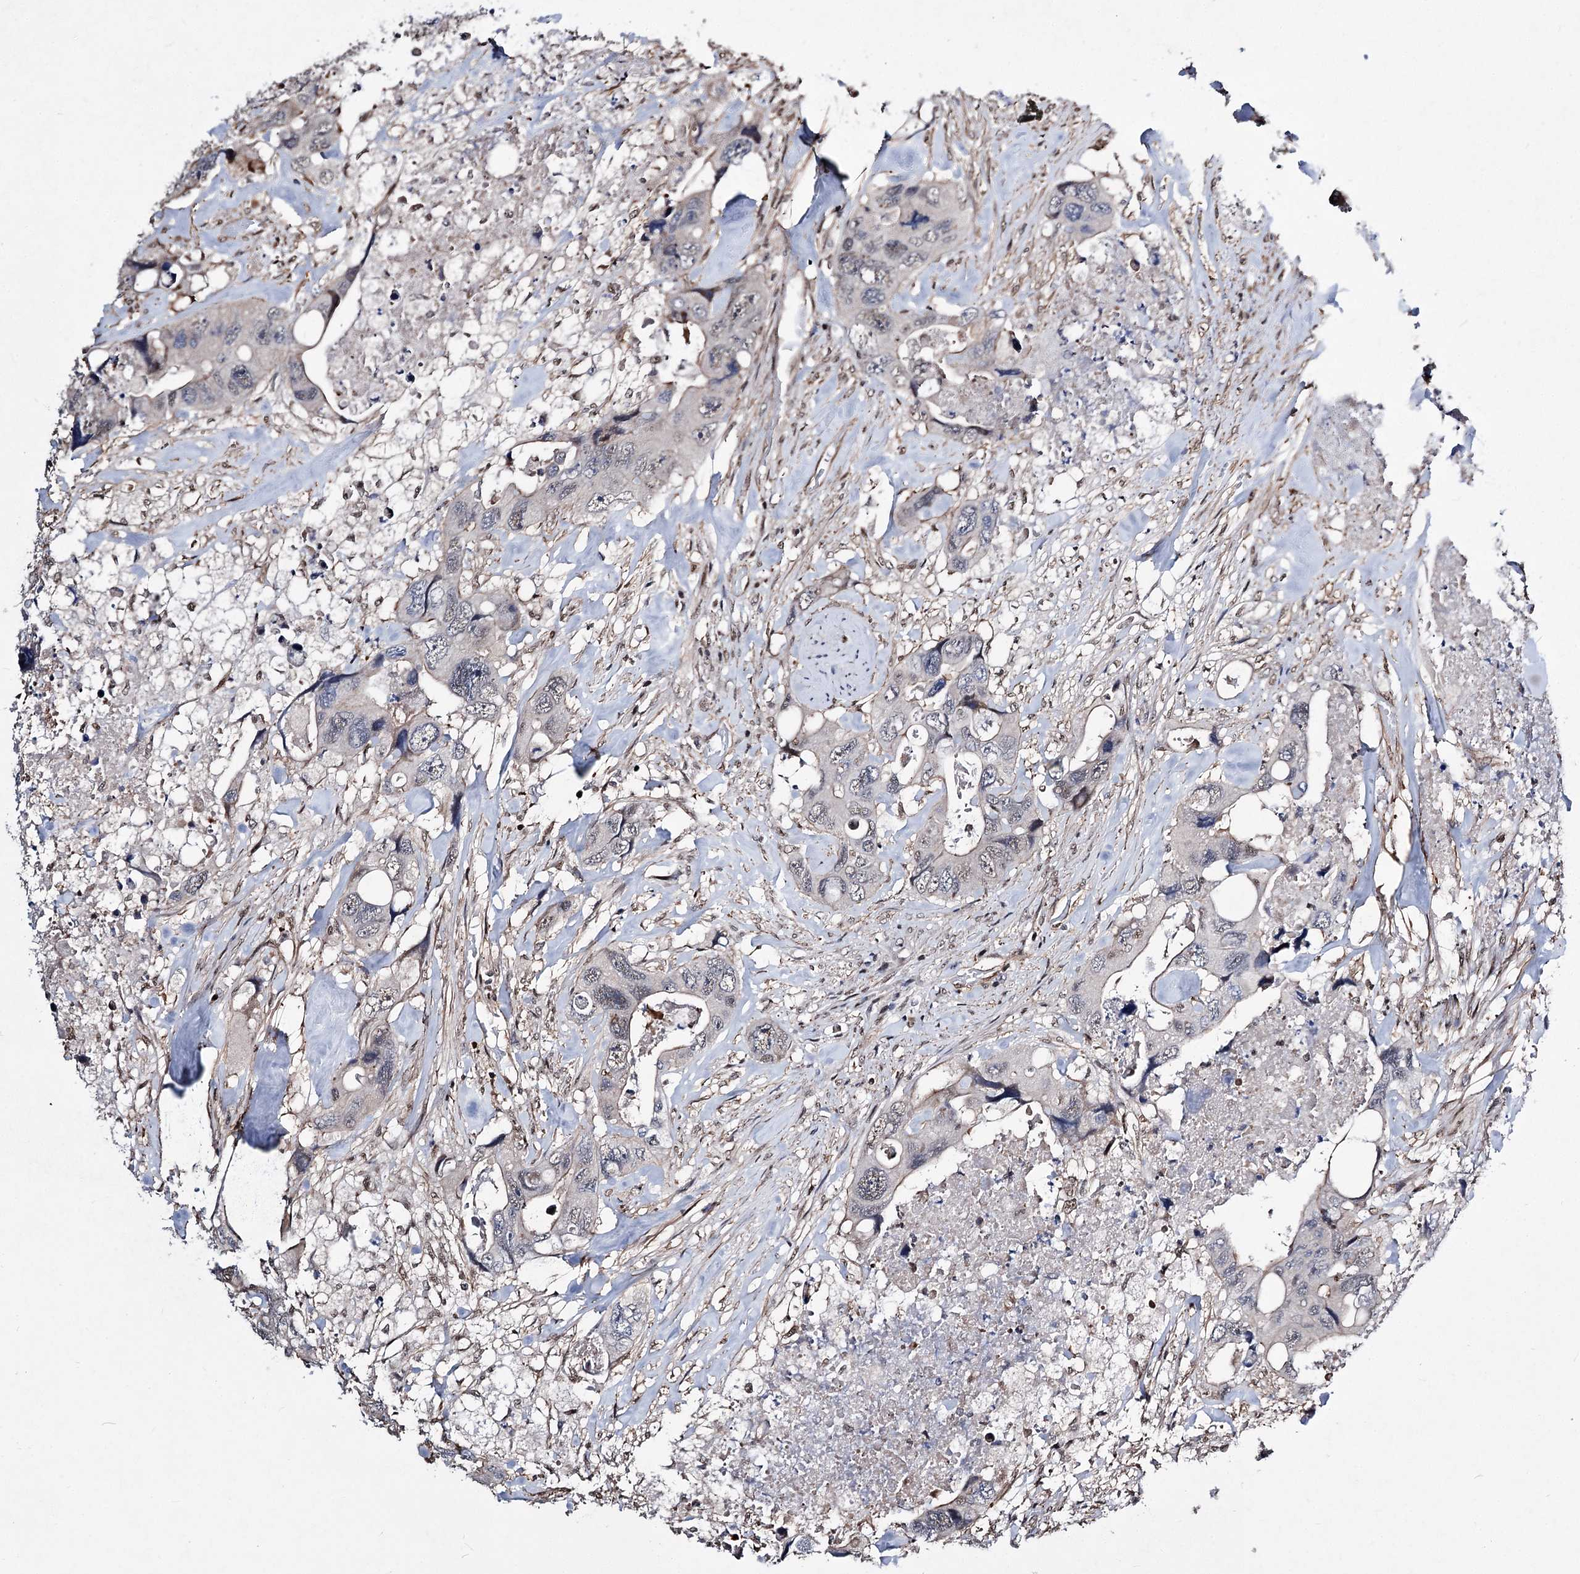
{"staining": {"intensity": "weak", "quantity": "<25%", "location": "cytoplasmic/membranous"}, "tissue": "colorectal cancer", "cell_type": "Tumor cells", "image_type": "cancer", "snomed": [{"axis": "morphology", "description": "Adenocarcinoma, NOS"}, {"axis": "topography", "description": "Rectum"}], "caption": "A high-resolution photomicrograph shows immunohistochemistry (IHC) staining of colorectal adenocarcinoma, which demonstrates no significant expression in tumor cells.", "gene": "CHMP7", "patient": {"sex": "male", "age": 57}}